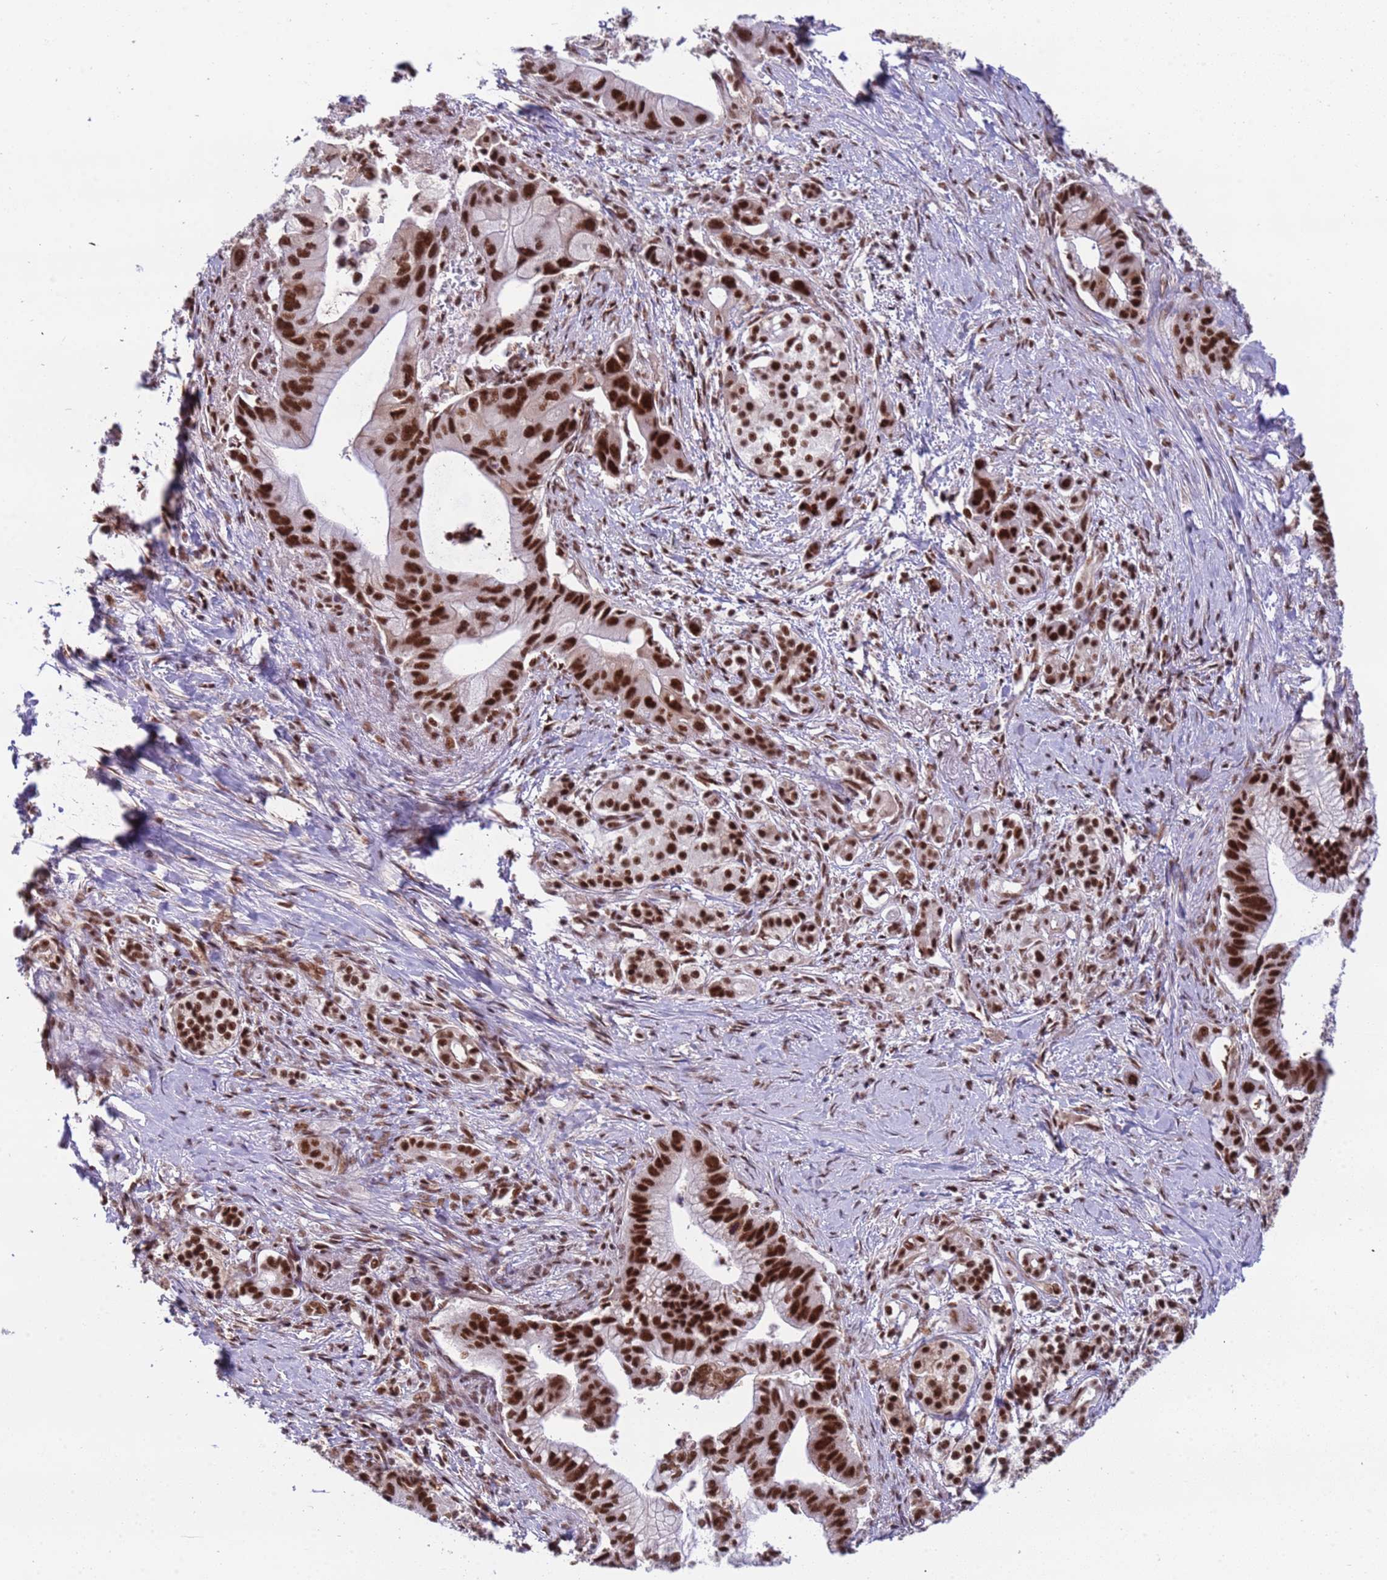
{"staining": {"intensity": "strong", "quantity": ">75%", "location": "nuclear"}, "tissue": "pancreatic cancer", "cell_type": "Tumor cells", "image_type": "cancer", "snomed": [{"axis": "morphology", "description": "Adenocarcinoma, NOS"}, {"axis": "topography", "description": "Pancreas"}], "caption": "This is a micrograph of immunohistochemistry (IHC) staining of pancreatic cancer (adenocarcinoma), which shows strong positivity in the nuclear of tumor cells.", "gene": "SRRT", "patient": {"sex": "male", "age": 68}}